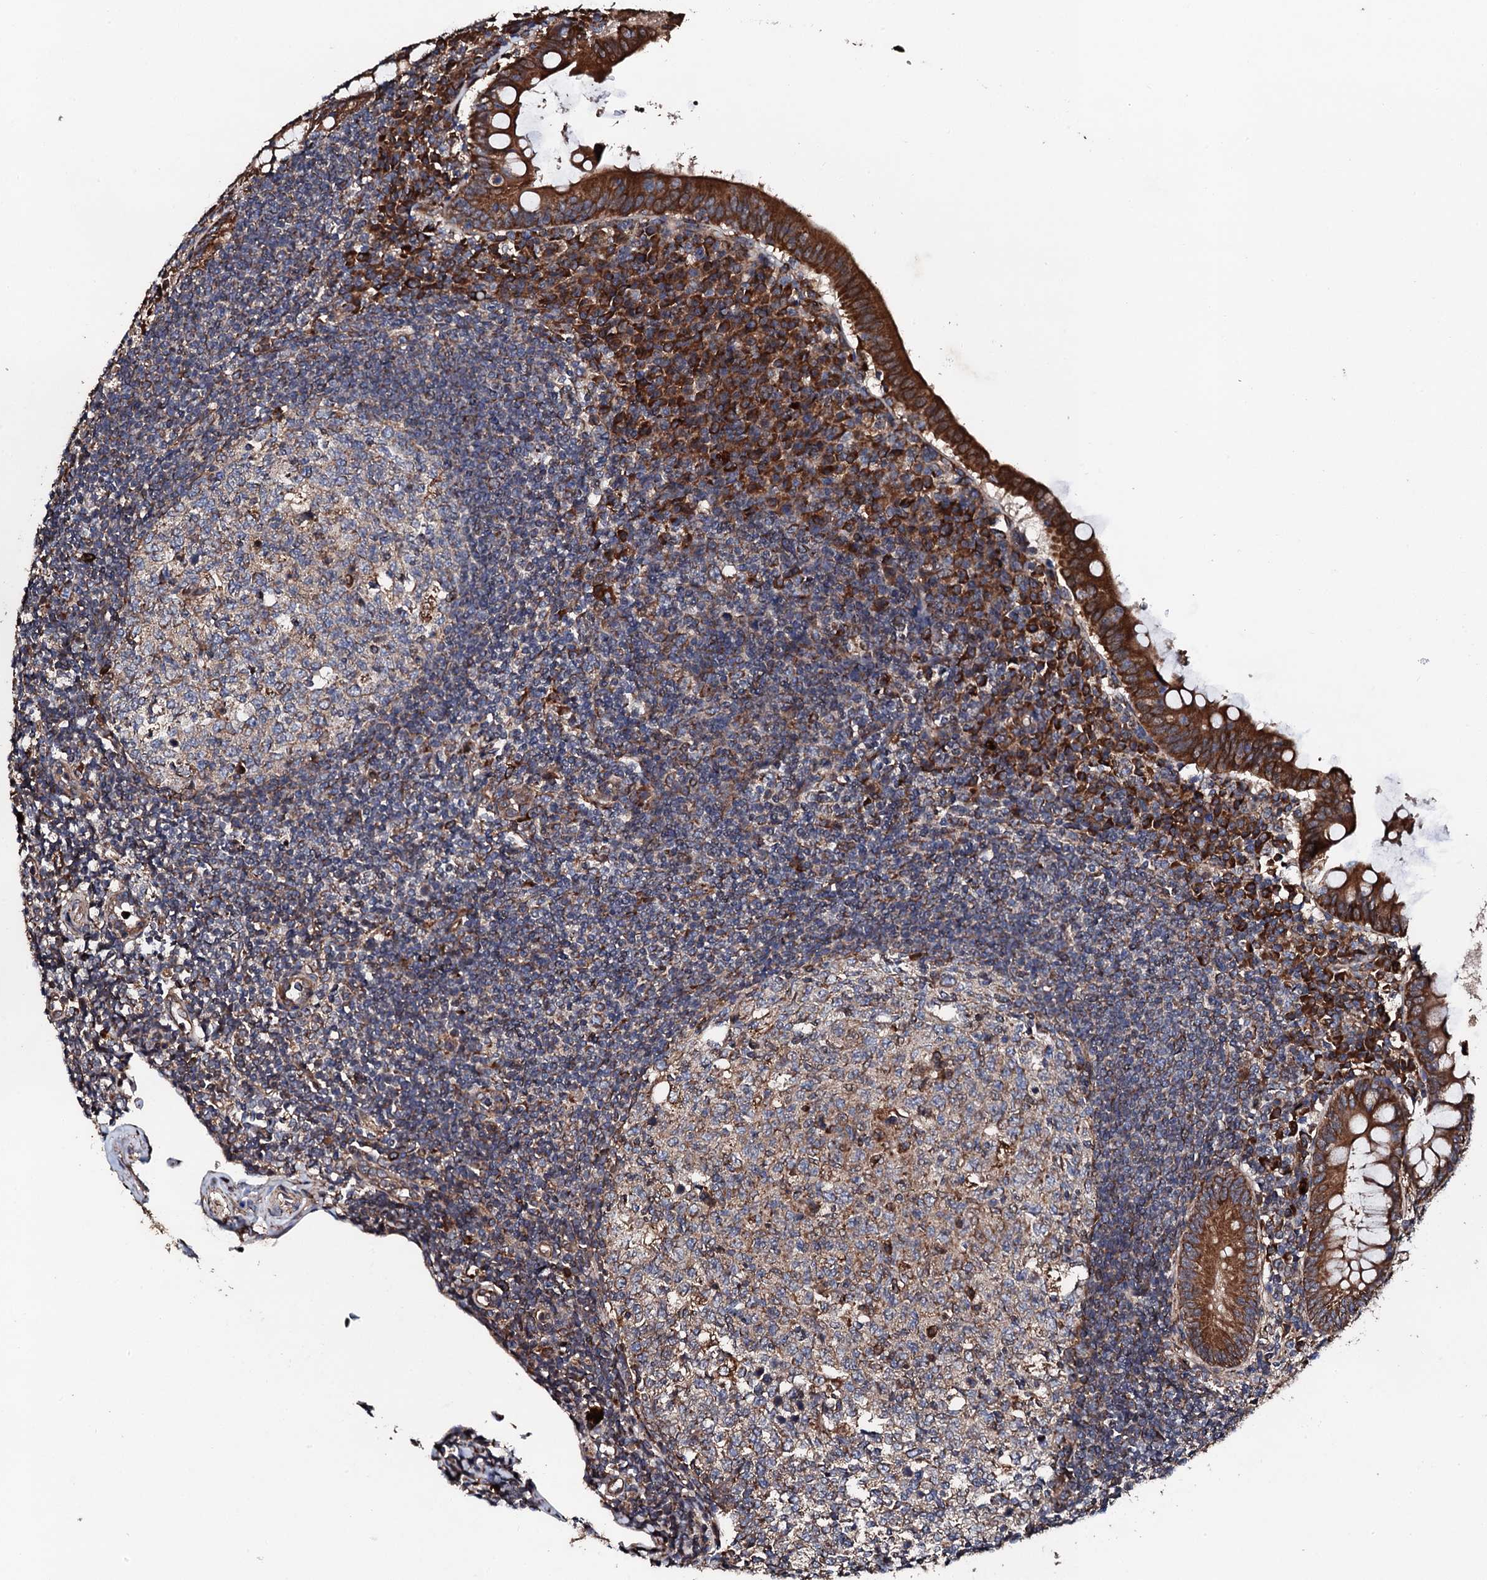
{"staining": {"intensity": "strong", "quantity": ">75%", "location": "cytoplasmic/membranous"}, "tissue": "appendix", "cell_type": "Glandular cells", "image_type": "normal", "snomed": [{"axis": "morphology", "description": "Normal tissue, NOS"}, {"axis": "topography", "description": "Appendix"}], "caption": "This micrograph displays IHC staining of unremarkable human appendix, with high strong cytoplasmic/membranous expression in approximately >75% of glandular cells.", "gene": "CKAP5", "patient": {"sex": "female", "age": 33}}